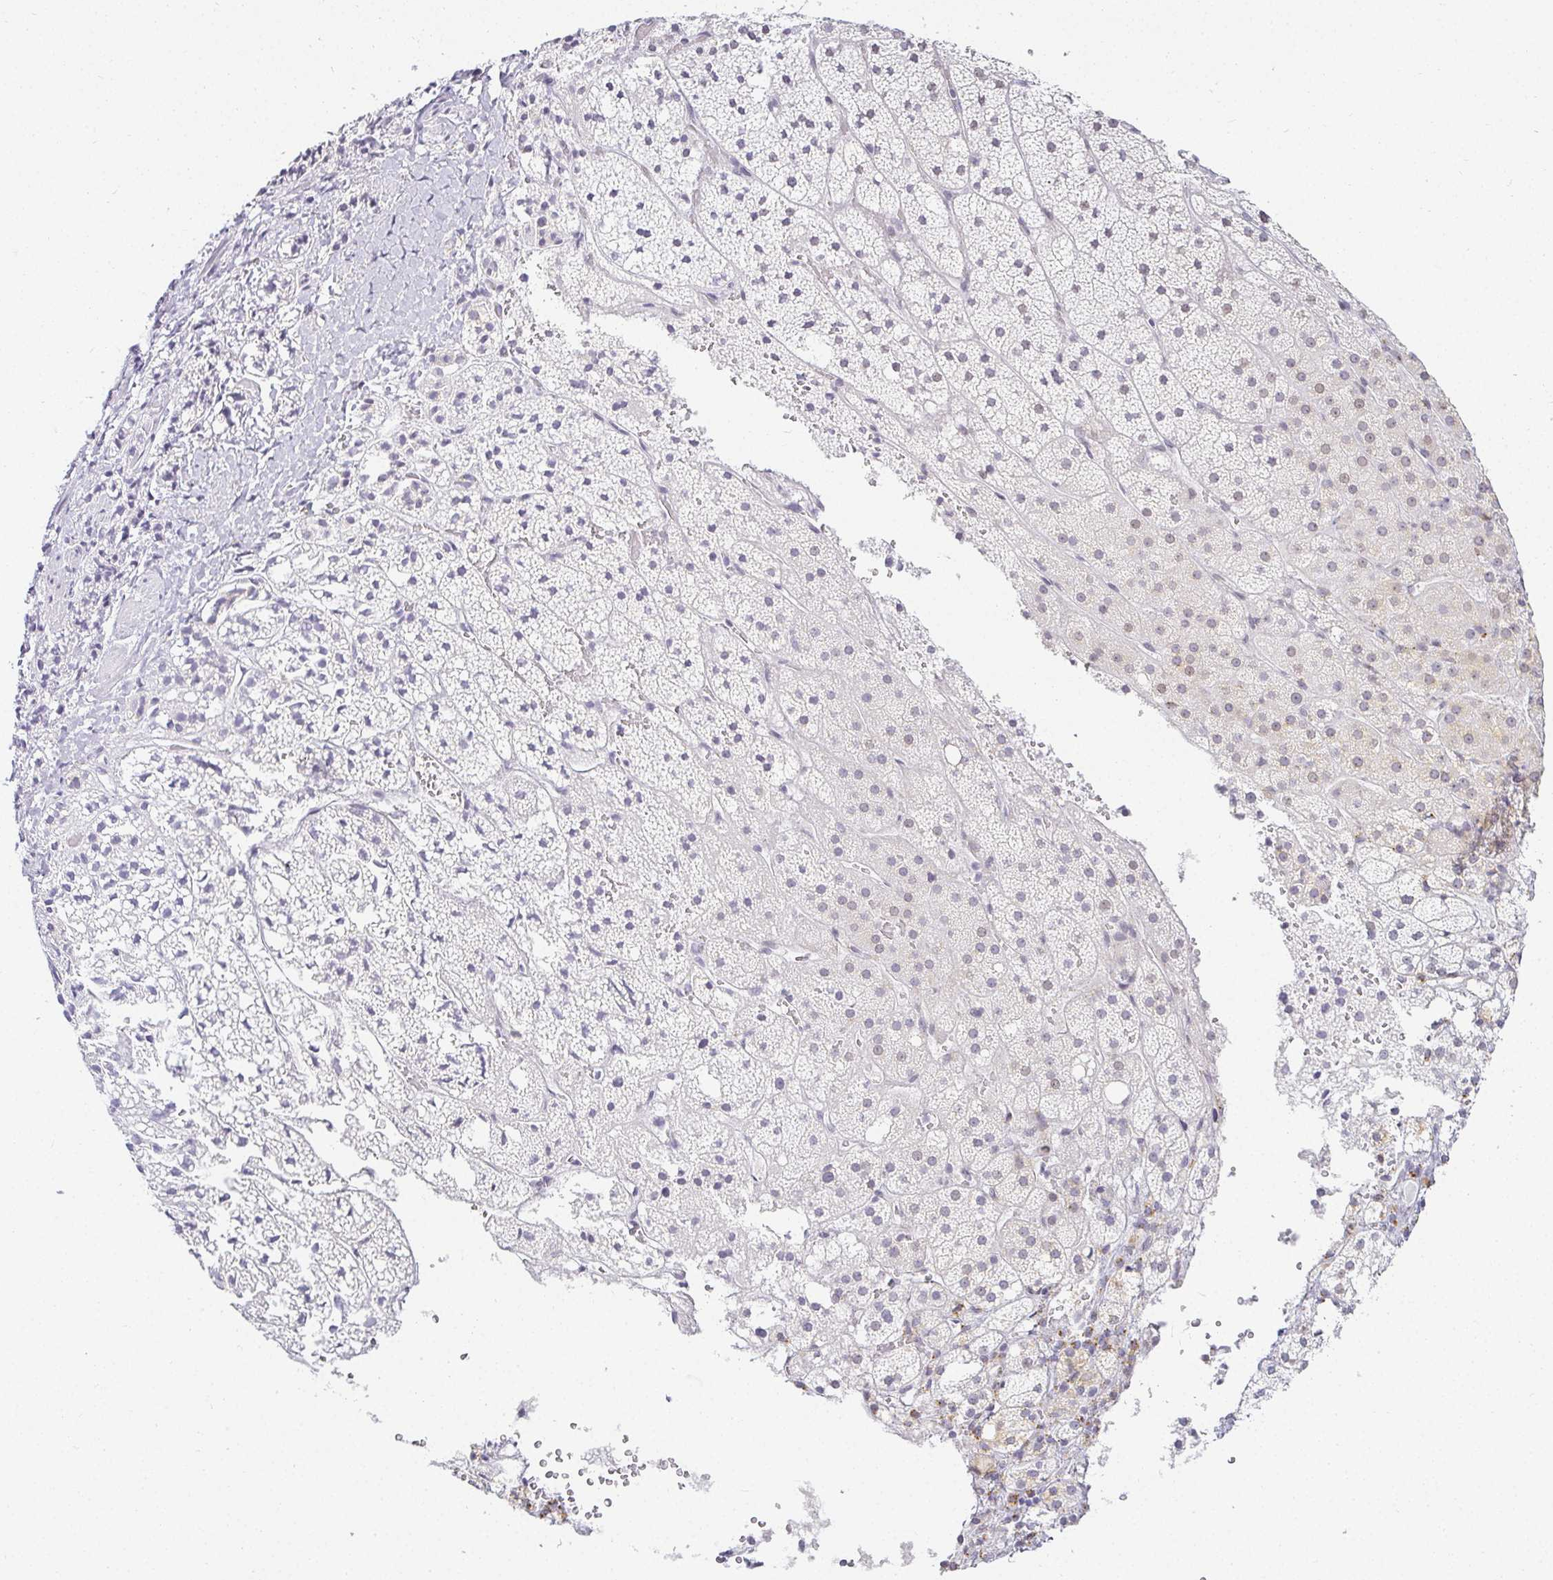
{"staining": {"intensity": "negative", "quantity": "none", "location": "none"}, "tissue": "adrenal gland", "cell_type": "Glandular cells", "image_type": "normal", "snomed": [{"axis": "morphology", "description": "Normal tissue, NOS"}, {"axis": "topography", "description": "Adrenal gland"}], "caption": "A photomicrograph of adrenal gland stained for a protein reveals no brown staining in glandular cells. (DAB IHC visualized using brightfield microscopy, high magnification).", "gene": "ACAN", "patient": {"sex": "male", "age": 53}}